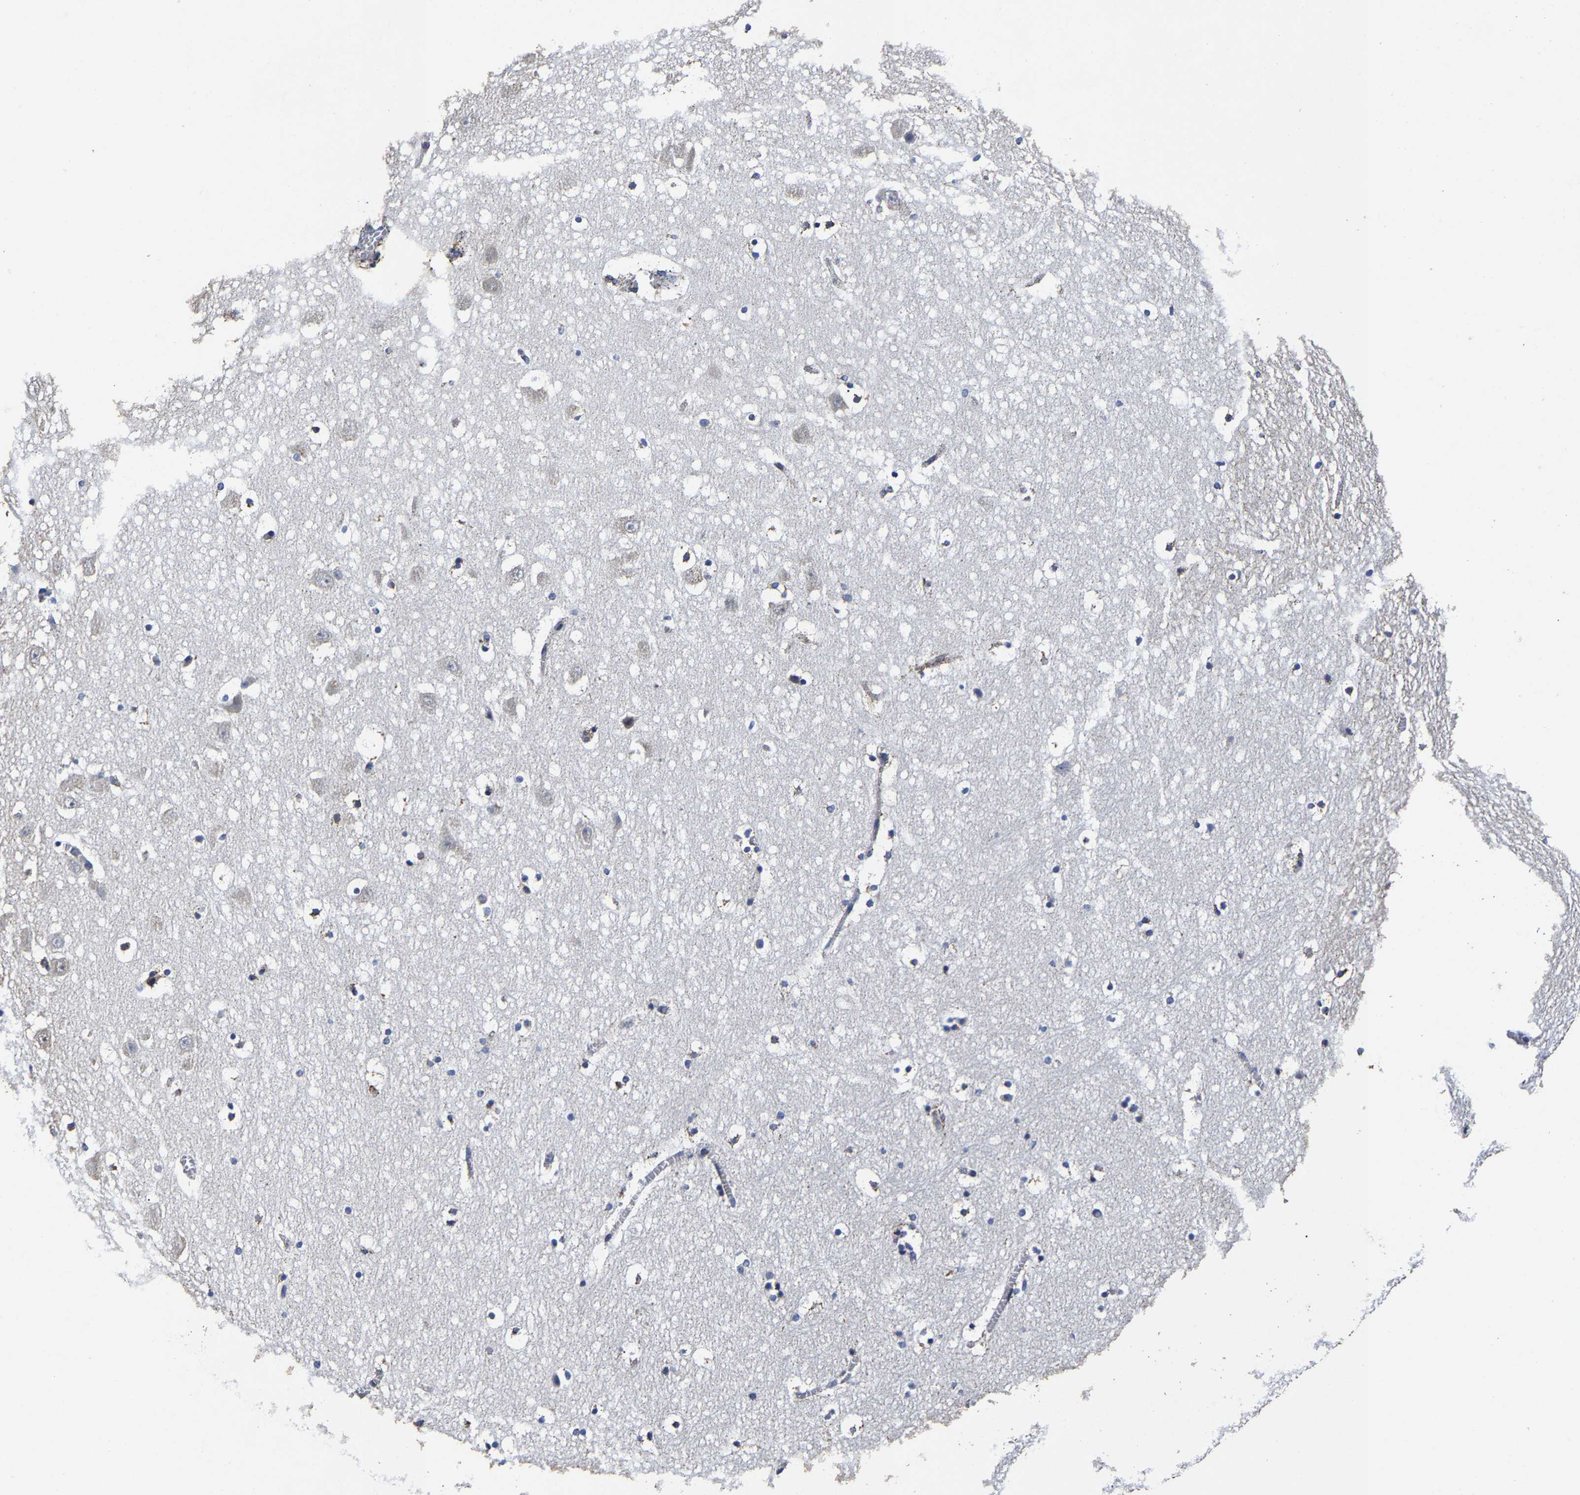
{"staining": {"intensity": "weak", "quantity": "<25%", "location": "cytoplasmic/membranous"}, "tissue": "hippocampus", "cell_type": "Glial cells", "image_type": "normal", "snomed": [{"axis": "morphology", "description": "Normal tissue, NOS"}, {"axis": "topography", "description": "Hippocampus"}], "caption": "IHC histopathology image of normal human hippocampus stained for a protein (brown), which reveals no positivity in glial cells.", "gene": "AASS", "patient": {"sex": "male", "age": 45}}